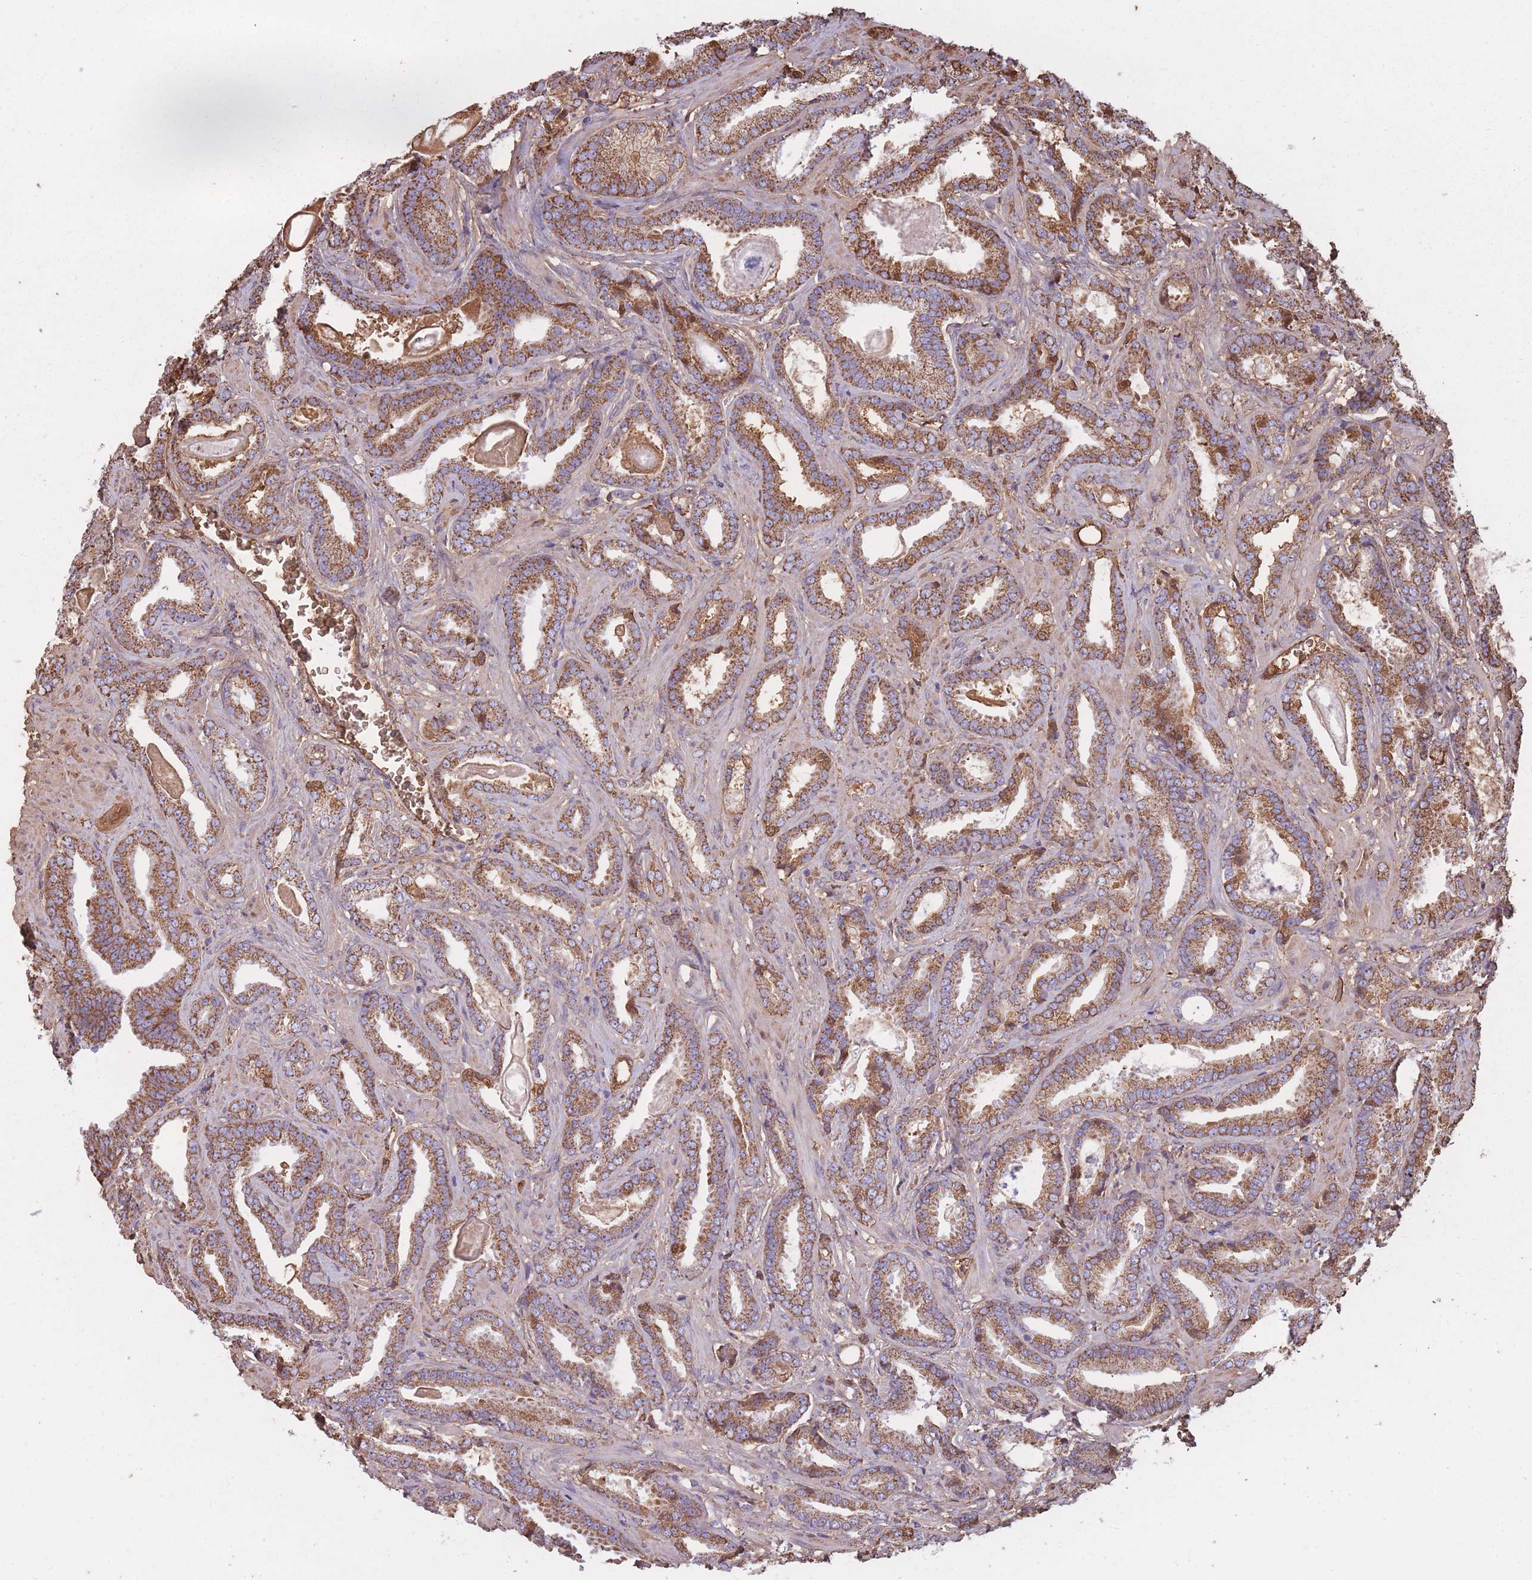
{"staining": {"intensity": "moderate", "quantity": ">75%", "location": "cytoplasmic/membranous"}, "tissue": "prostate cancer", "cell_type": "Tumor cells", "image_type": "cancer", "snomed": [{"axis": "morphology", "description": "Adenocarcinoma, Low grade"}, {"axis": "topography", "description": "Prostate"}], "caption": "A medium amount of moderate cytoplasmic/membranous positivity is seen in approximately >75% of tumor cells in low-grade adenocarcinoma (prostate) tissue. Immunohistochemistry stains the protein in brown and the nuclei are stained blue.", "gene": "KAT2A", "patient": {"sex": "male", "age": 62}}